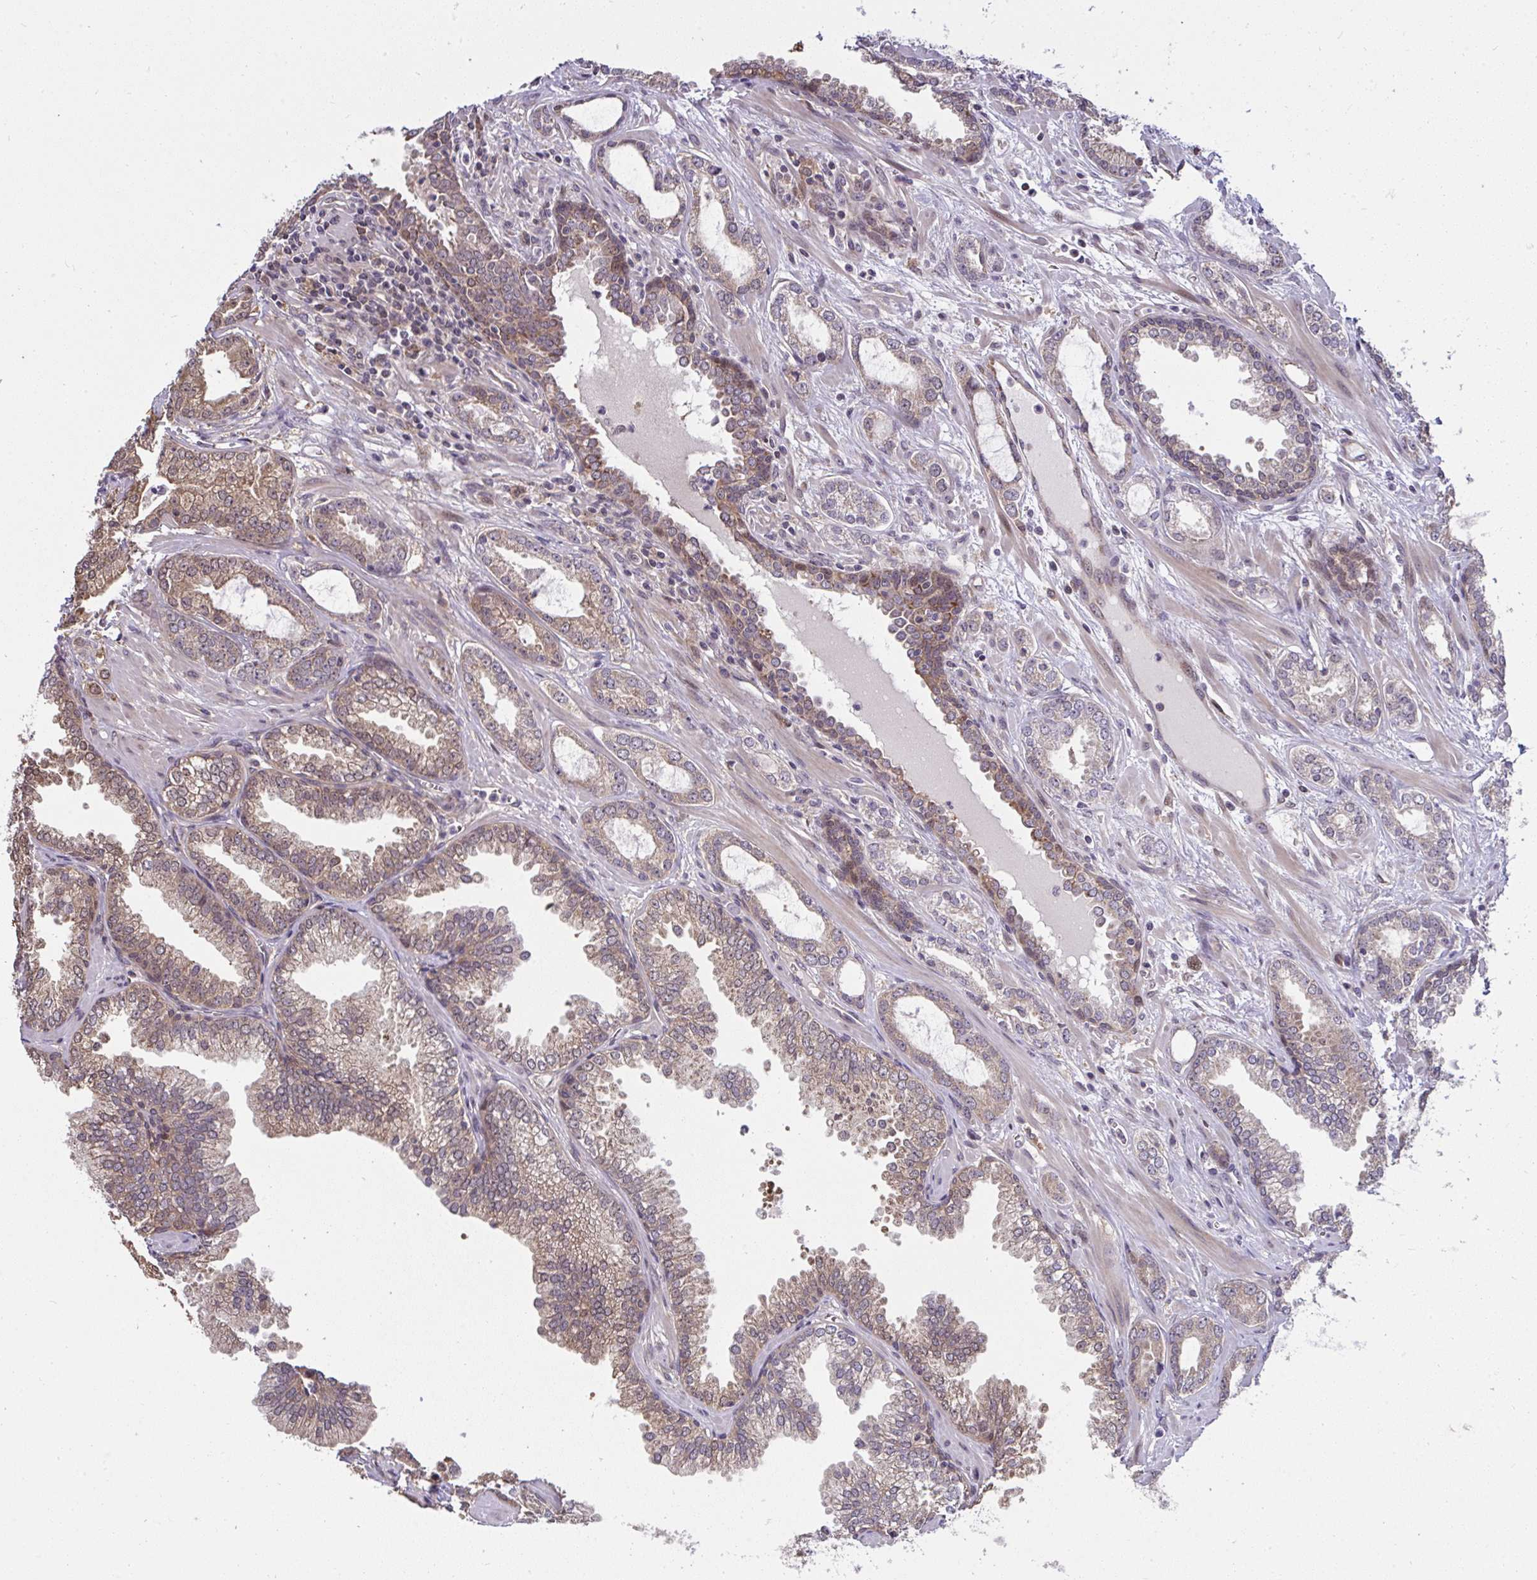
{"staining": {"intensity": "moderate", "quantity": ">75%", "location": "cytoplasmic/membranous"}, "tissue": "prostate cancer", "cell_type": "Tumor cells", "image_type": "cancer", "snomed": [{"axis": "morphology", "description": "Adenocarcinoma, Medium grade"}, {"axis": "topography", "description": "Prostate"}], "caption": "A brown stain shows moderate cytoplasmic/membranous staining of a protein in human prostate cancer (adenocarcinoma (medium-grade)) tumor cells. (Brightfield microscopy of DAB IHC at high magnification).", "gene": "RDH14", "patient": {"sex": "male", "age": 57}}